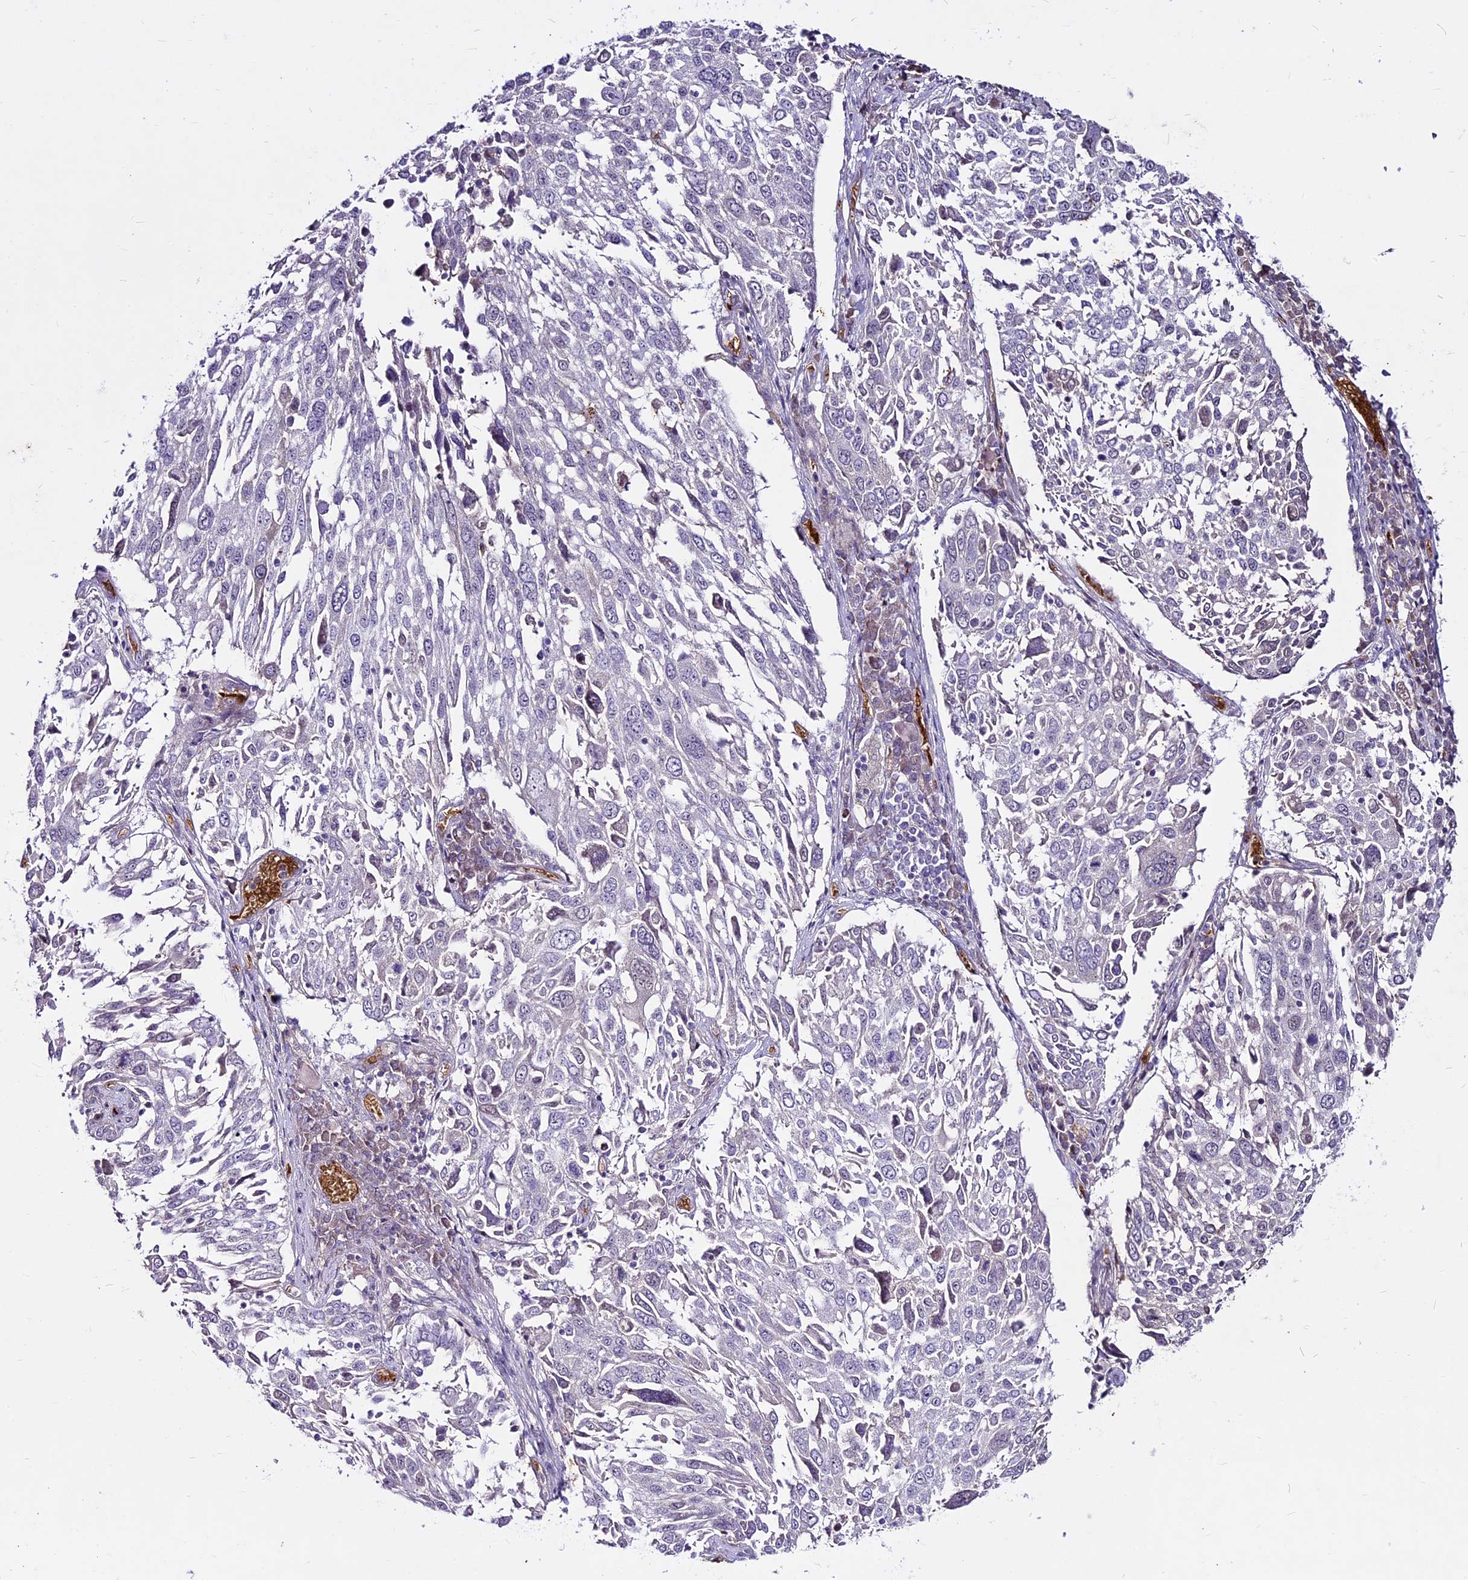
{"staining": {"intensity": "negative", "quantity": "none", "location": "none"}, "tissue": "lung cancer", "cell_type": "Tumor cells", "image_type": "cancer", "snomed": [{"axis": "morphology", "description": "Squamous cell carcinoma, NOS"}, {"axis": "topography", "description": "Lung"}], "caption": "This is an IHC image of human lung cancer (squamous cell carcinoma). There is no staining in tumor cells.", "gene": "SUSD3", "patient": {"sex": "male", "age": 65}}